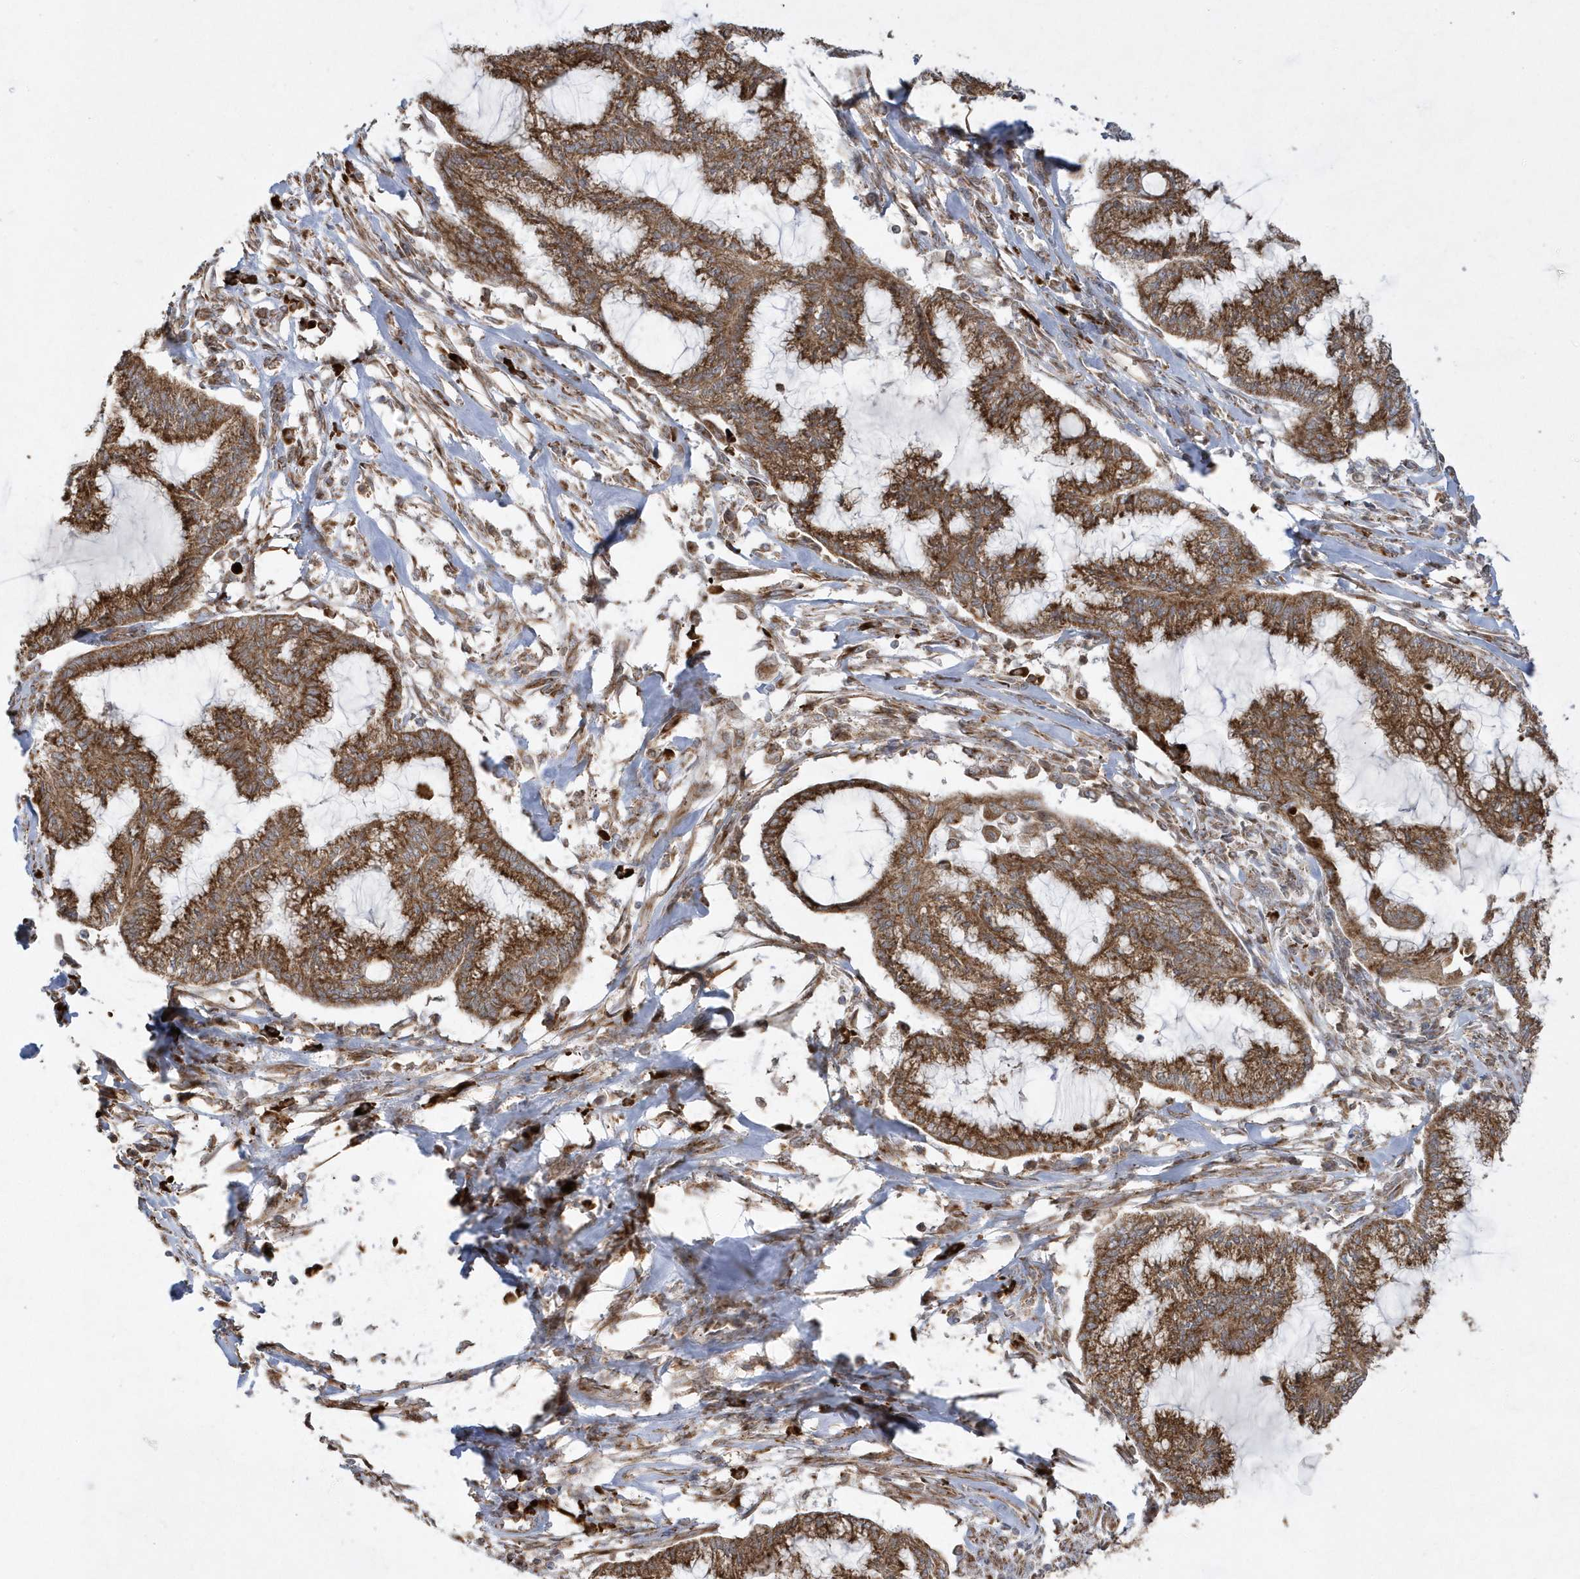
{"staining": {"intensity": "strong", "quantity": ">75%", "location": "cytoplasmic/membranous"}, "tissue": "endometrial cancer", "cell_type": "Tumor cells", "image_type": "cancer", "snomed": [{"axis": "morphology", "description": "Adenocarcinoma, NOS"}, {"axis": "topography", "description": "Endometrium"}], "caption": "Human endometrial cancer (adenocarcinoma) stained for a protein (brown) reveals strong cytoplasmic/membranous positive staining in about >75% of tumor cells.", "gene": "SH3BP2", "patient": {"sex": "female", "age": 86}}